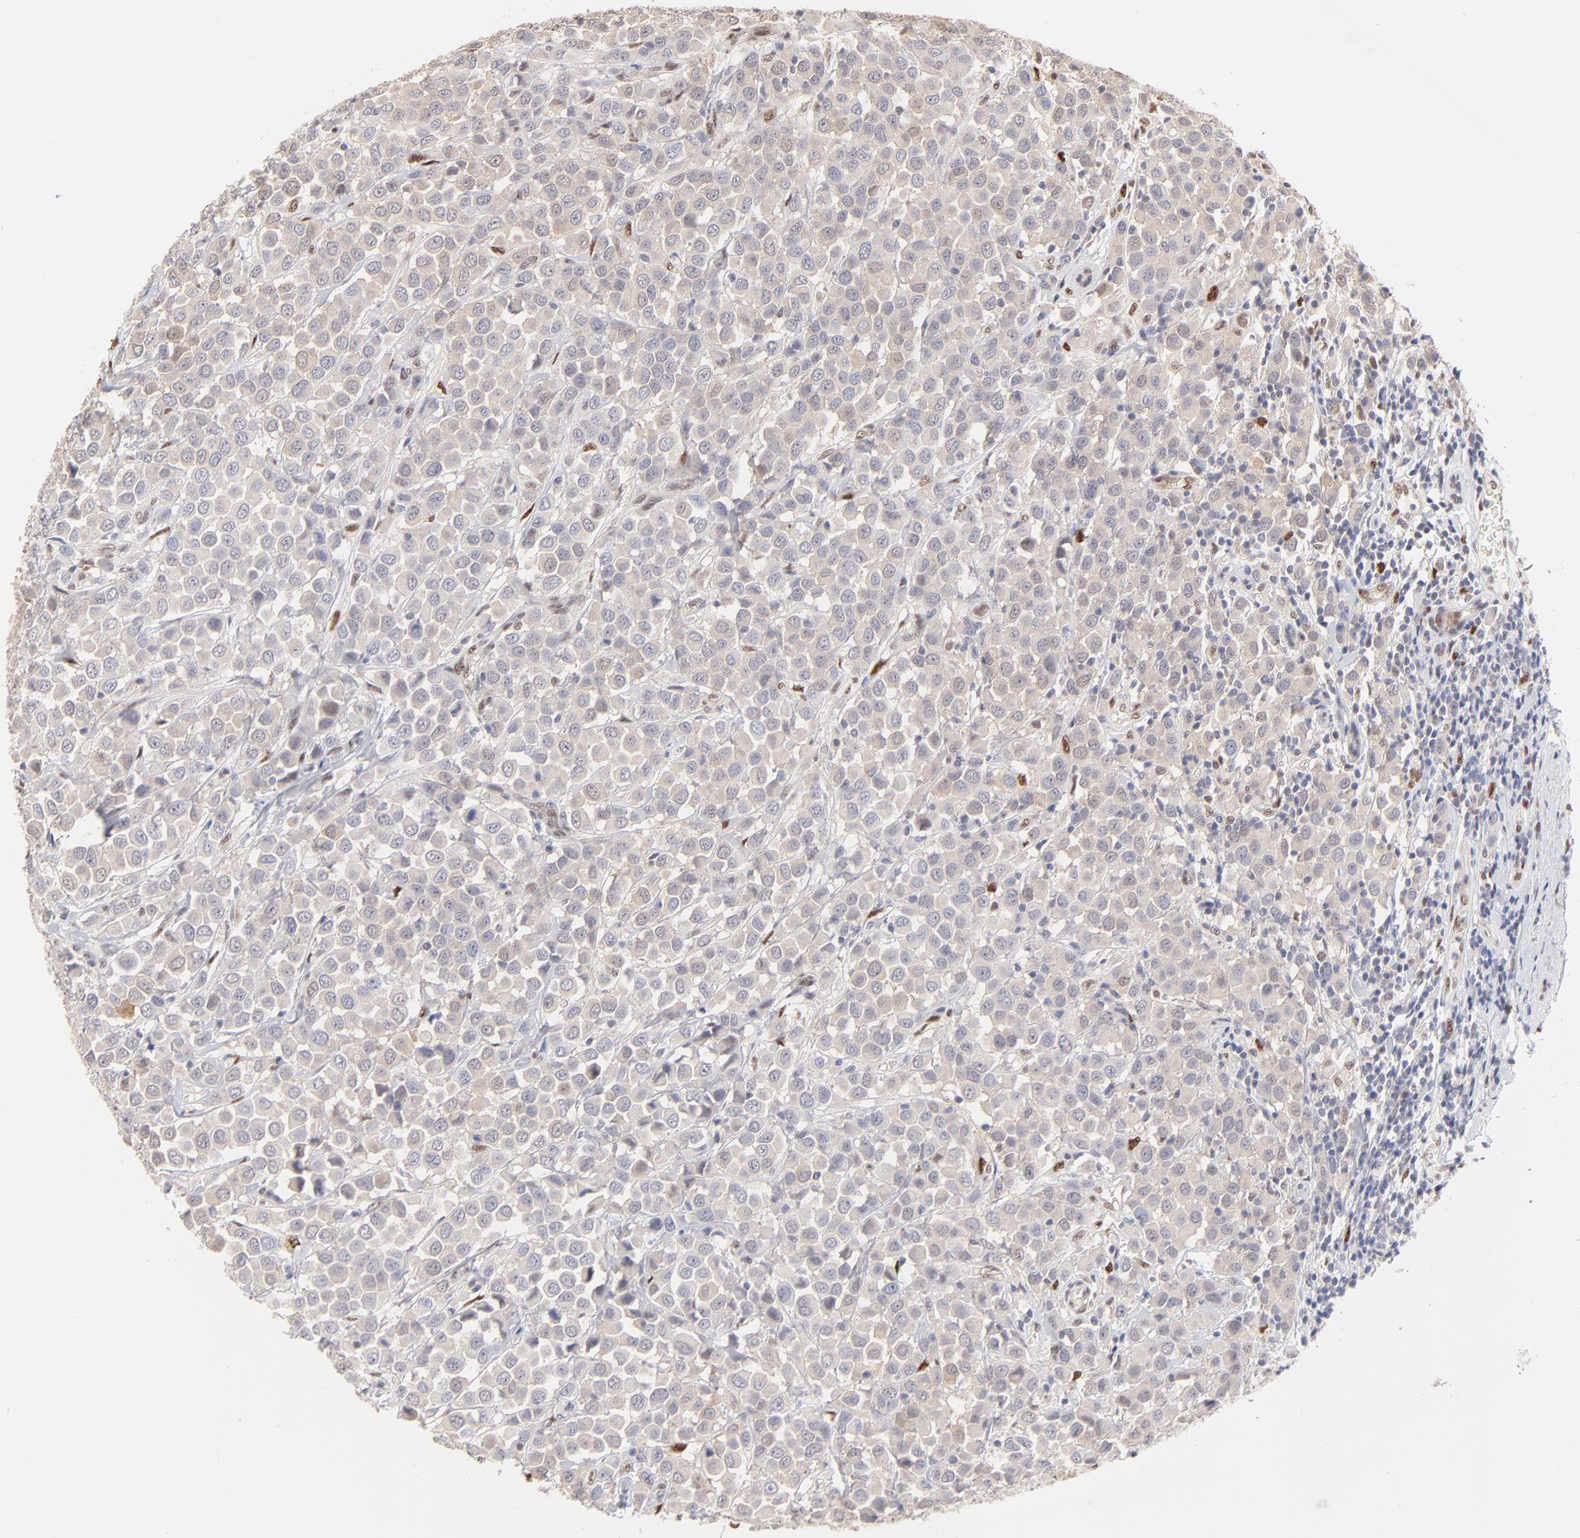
{"staining": {"intensity": "negative", "quantity": "none", "location": "none"}, "tissue": "breast cancer", "cell_type": "Tumor cells", "image_type": "cancer", "snomed": [{"axis": "morphology", "description": "Duct carcinoma"}, {"axis": "topography", "description": "Breast"}], "caption": "Protein analysis of breast cancer (invasive ductal carcinoma) reveals no significant positivity in tumor cells. Nuclei are stained in blue.", "gene": "STAT3", "patient": {"sex": "female", "age": 61}}